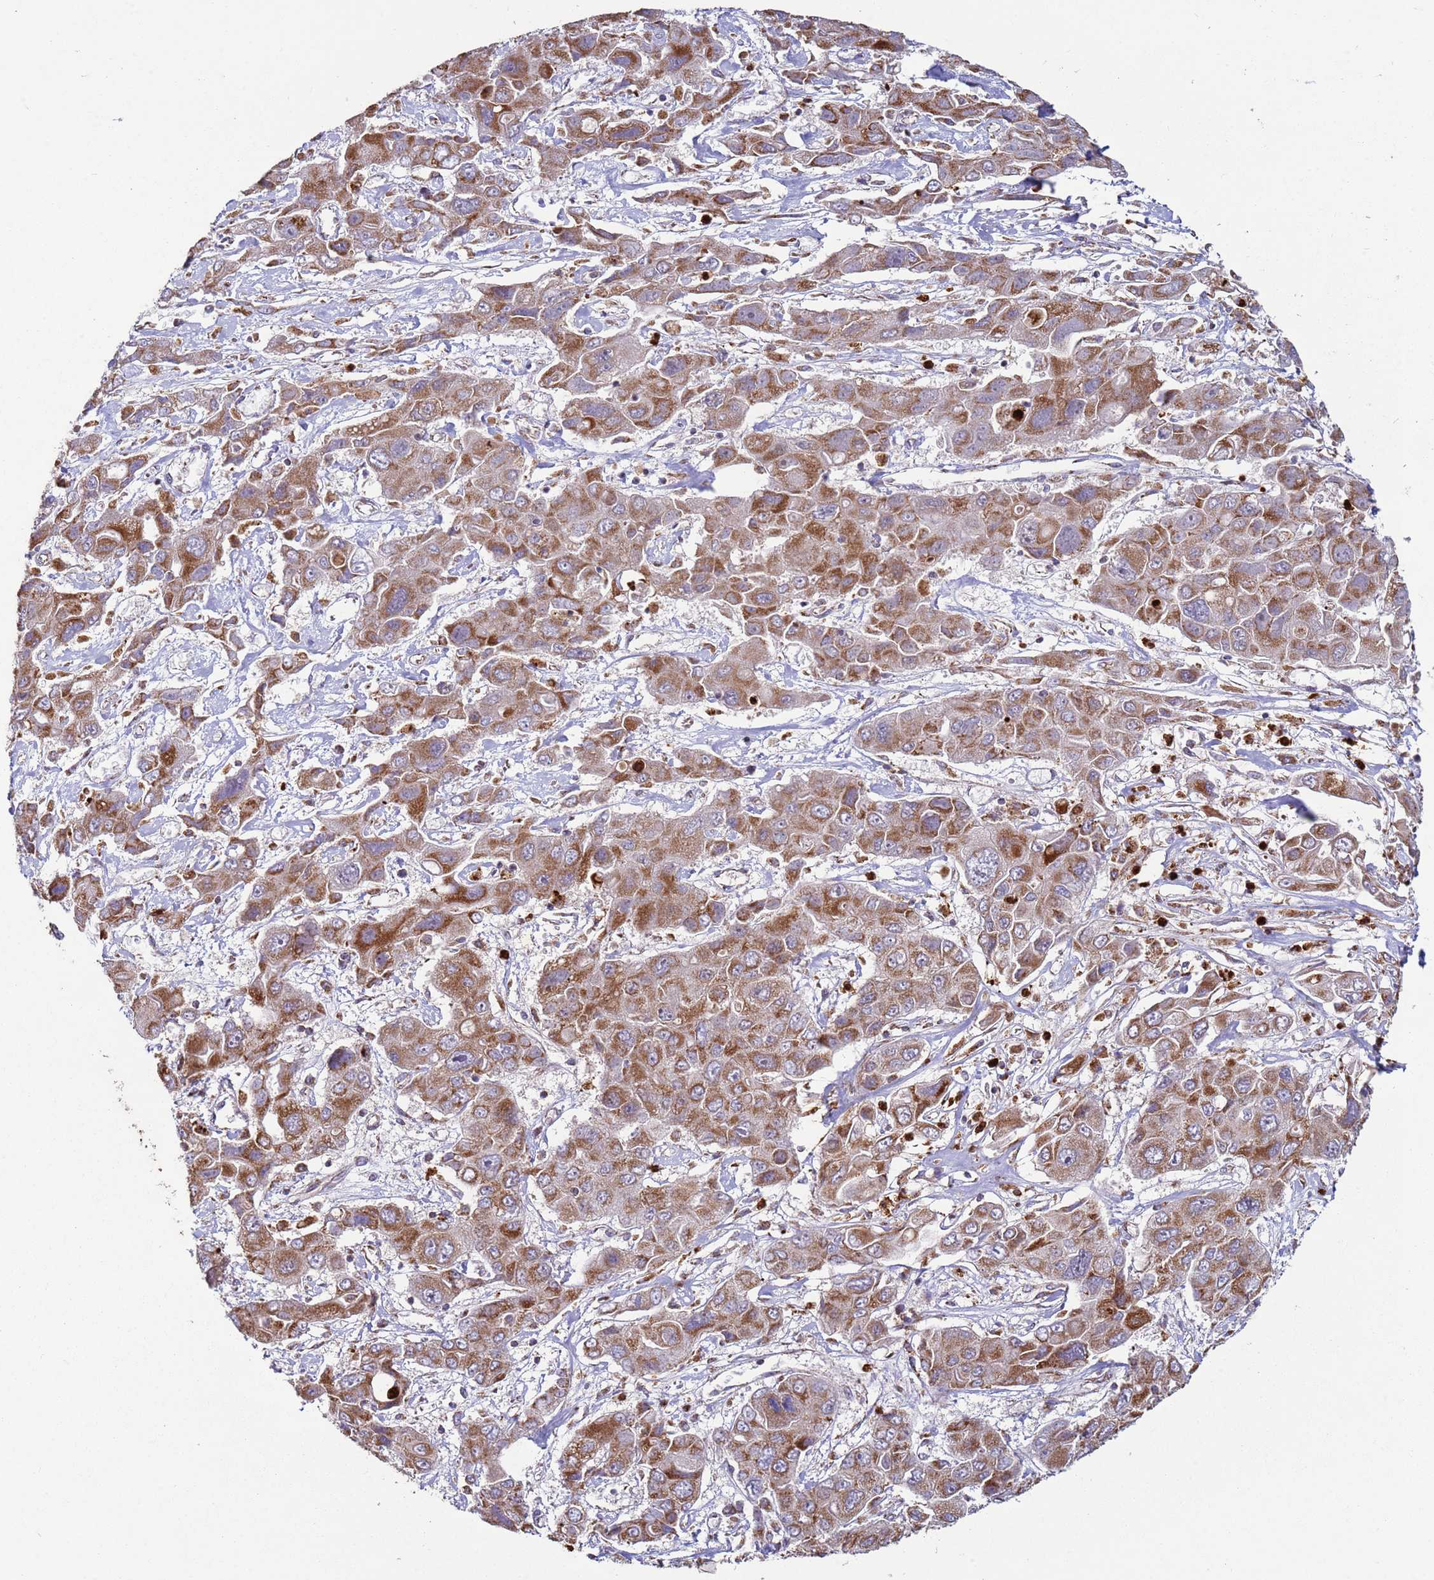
{"staining": {"intensity": "moderate", "quantity": ">75%", "location": "cytoplasmic/membranous"}, "tissue": "liver cancer", "cell_type": "Tumor cells", "image_type": "cancer", "snomed": [{"axis": "morphology", "description": "Cholangiocarcinoma"}, {"axis": "topography", "description": "Liver"}], "caption": "Liver cancer was stained to show a protein in brown. There is medium levels of moderate cytoplasmic/membranous positivity in approximately >75% of tumor cells.", "gene": "FBXO33", "patient": {"sex": "male", "age": 67}}